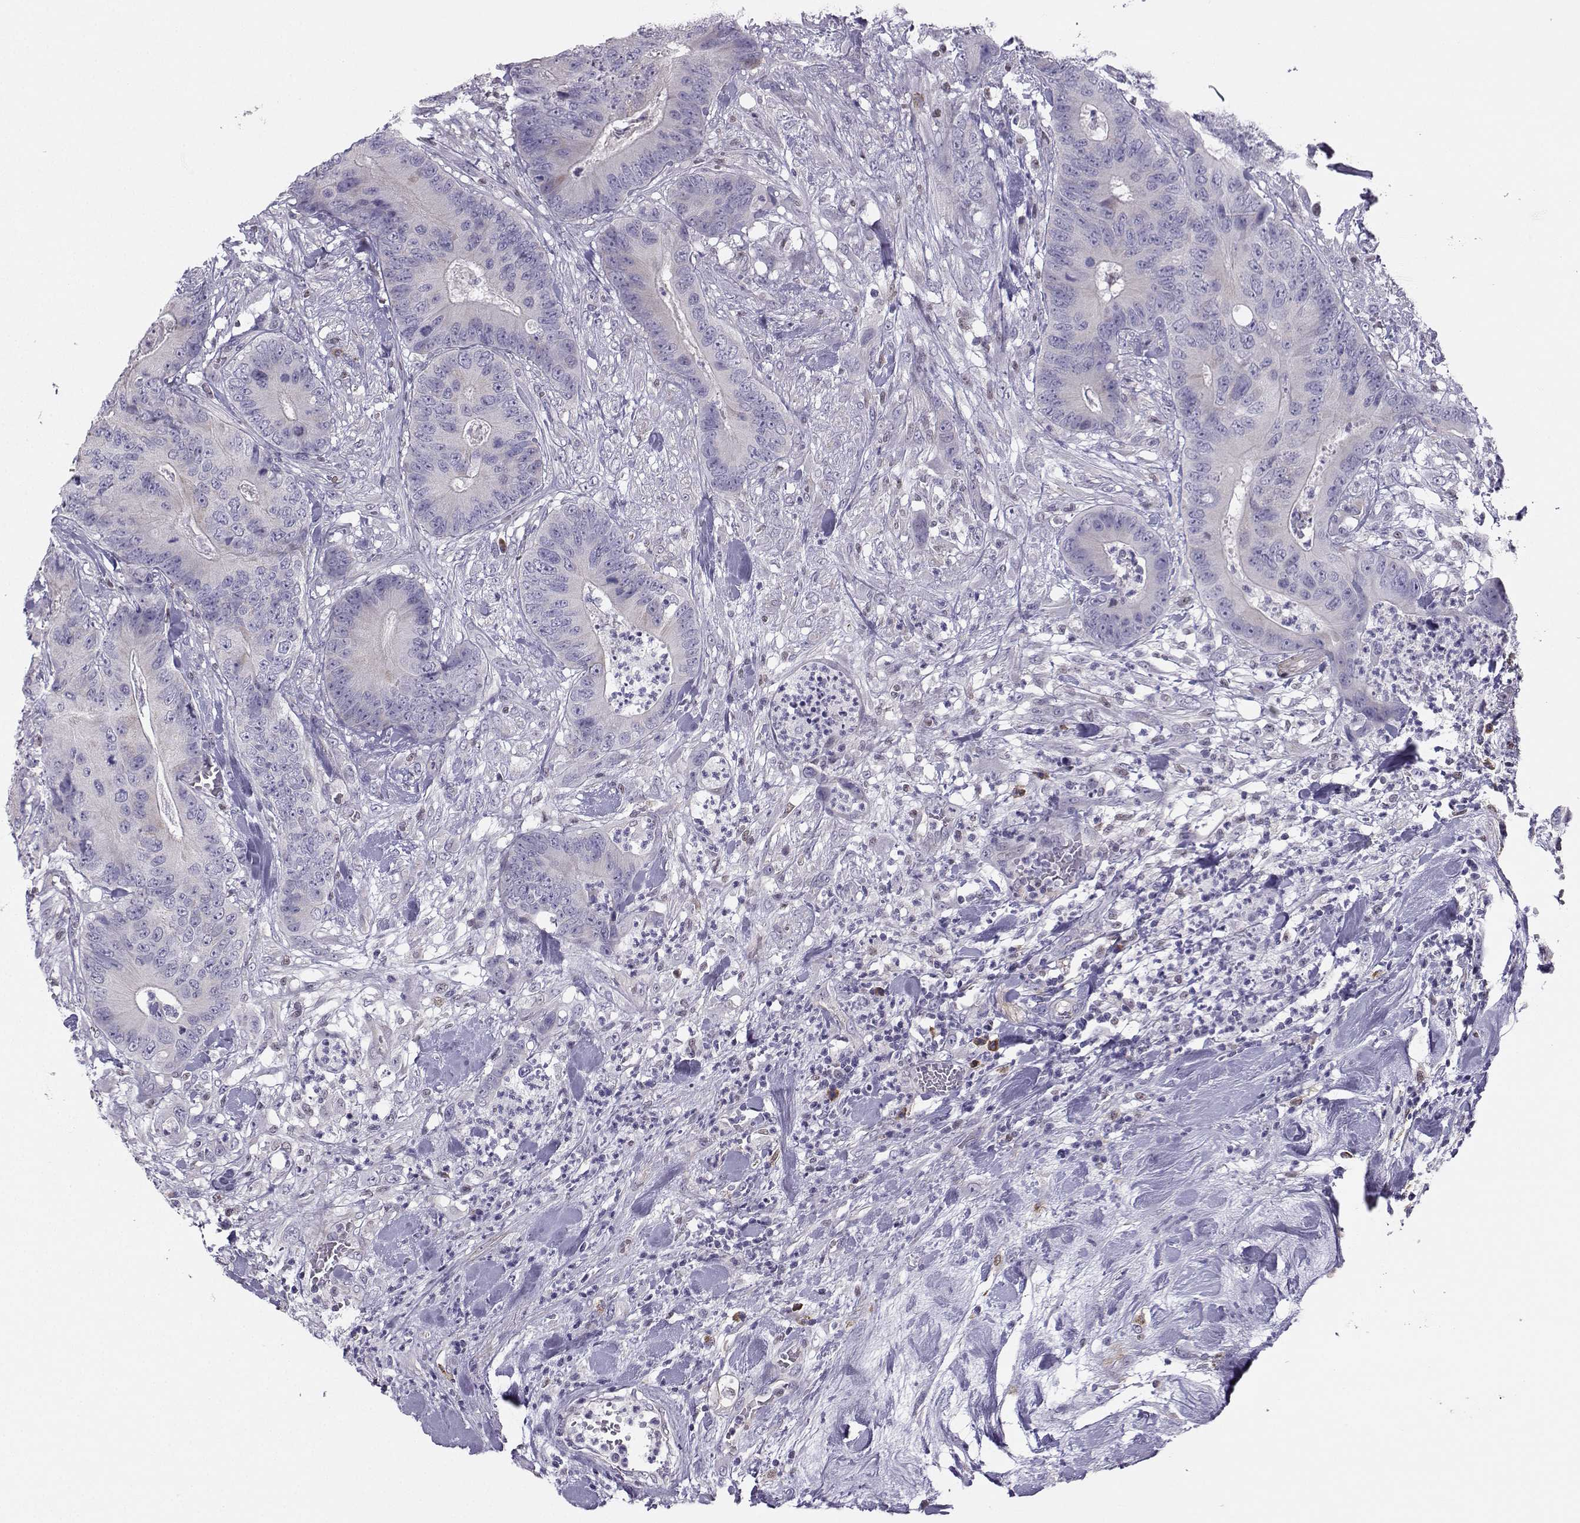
{"staining": {"intensity": "negative", "quantity": "none", "location": "none"}, "tissue": "colorectal cancer", "cell_type": "Tumor cells", "image_type": "cancer", "snomed": [{"axis": "morphology", "description": "Adenocarcinoma, NOS"}, {"axis": "topography", "description": "Colon"}], "caption": "Colorectal adenocarcinoma was stained to show a protein in brown. There is no significant expression in tumor cells.", "gene": "DCLK3", "patient": {"sex": "male", "age": 84}}